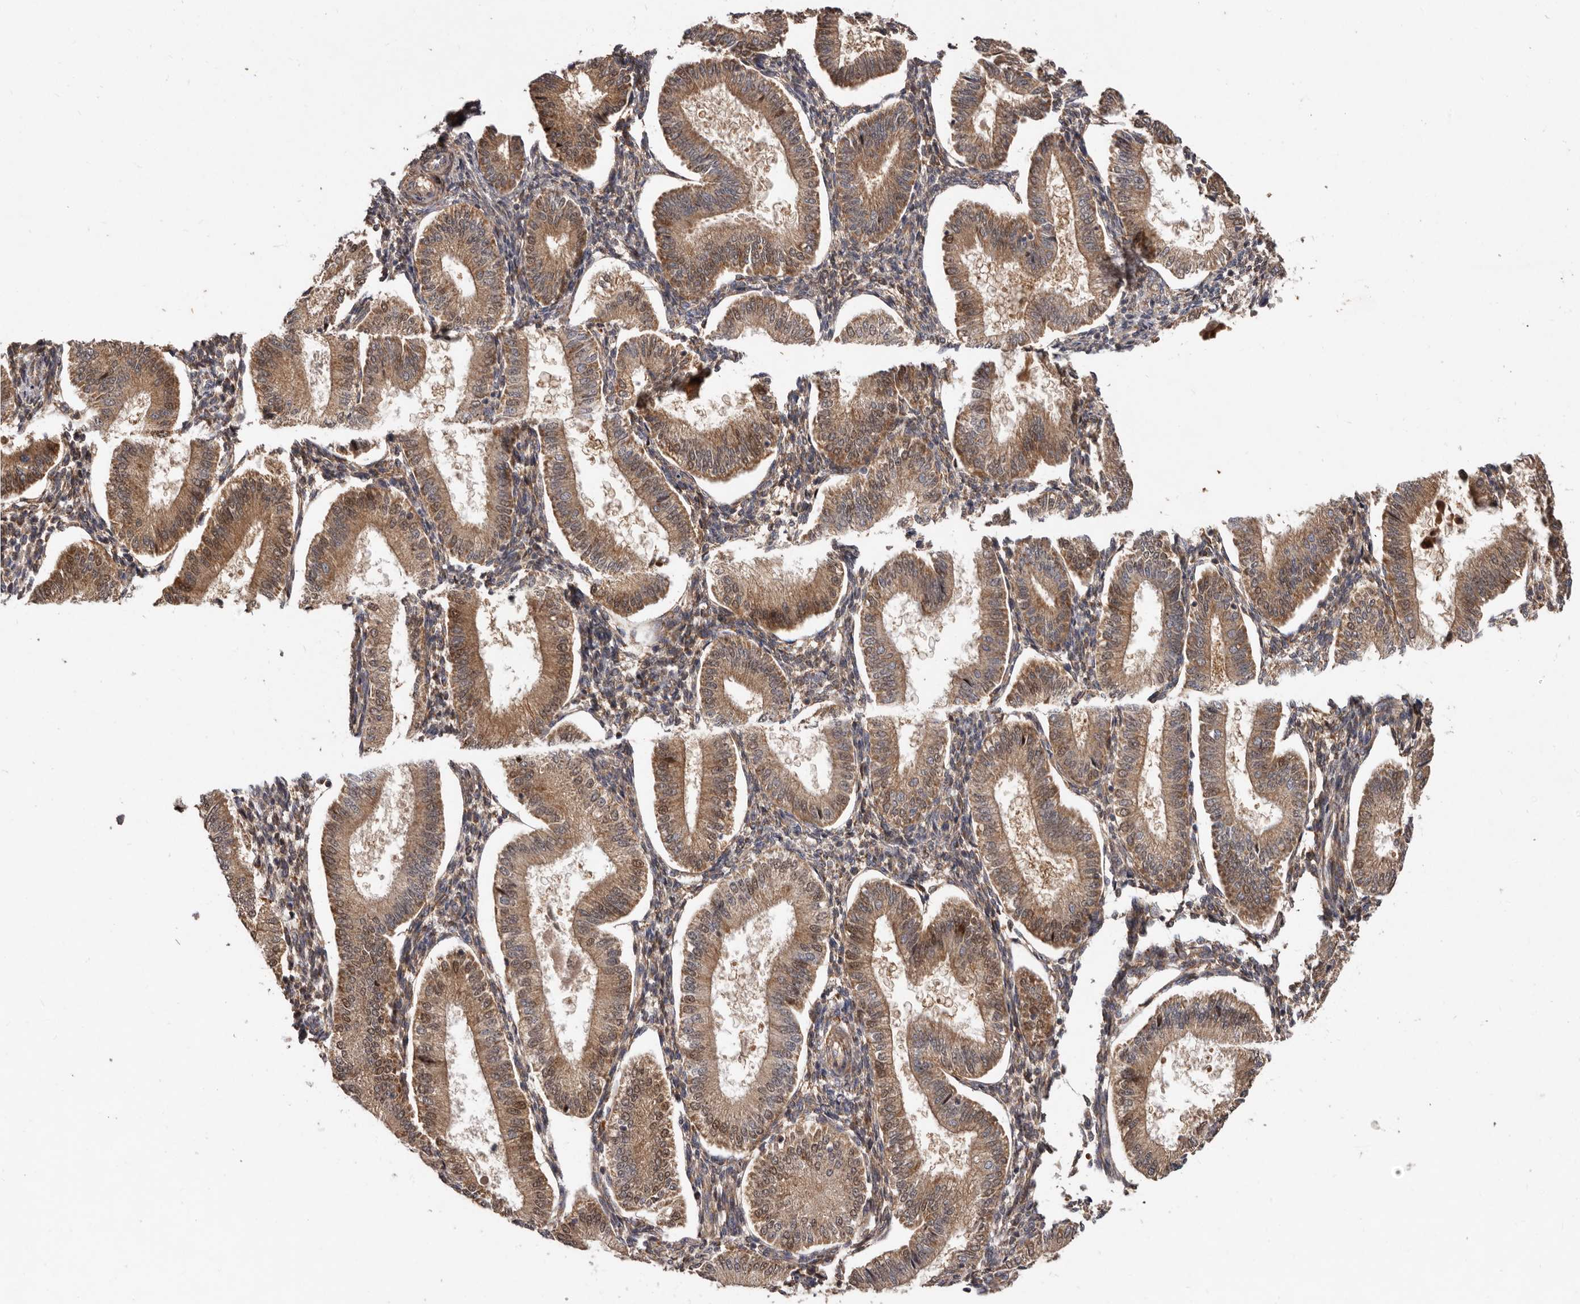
{"staining": {"intensity": "moderate", "quantity": ">75%", "location": "cytoplasmic/membranous"}, "tissue": "endometrium", "cell_type": "Cells in endometrial stroma", "image_type": "normal", "snomed": [{"axis": "morphology", "description": "Normal tissue, NOS"}, {"axis": "topography", "description": "Endometrium"}], "caption": "There is medium levels of moderate cytoplasmic/membranous positivity in cells in endometrial stroma of unremarkable endometrium, as demonstrated by immunohistochemical staining (brown color).", "gene": "GOT1L1", "patient": {"sex": "female", "age": 39}}